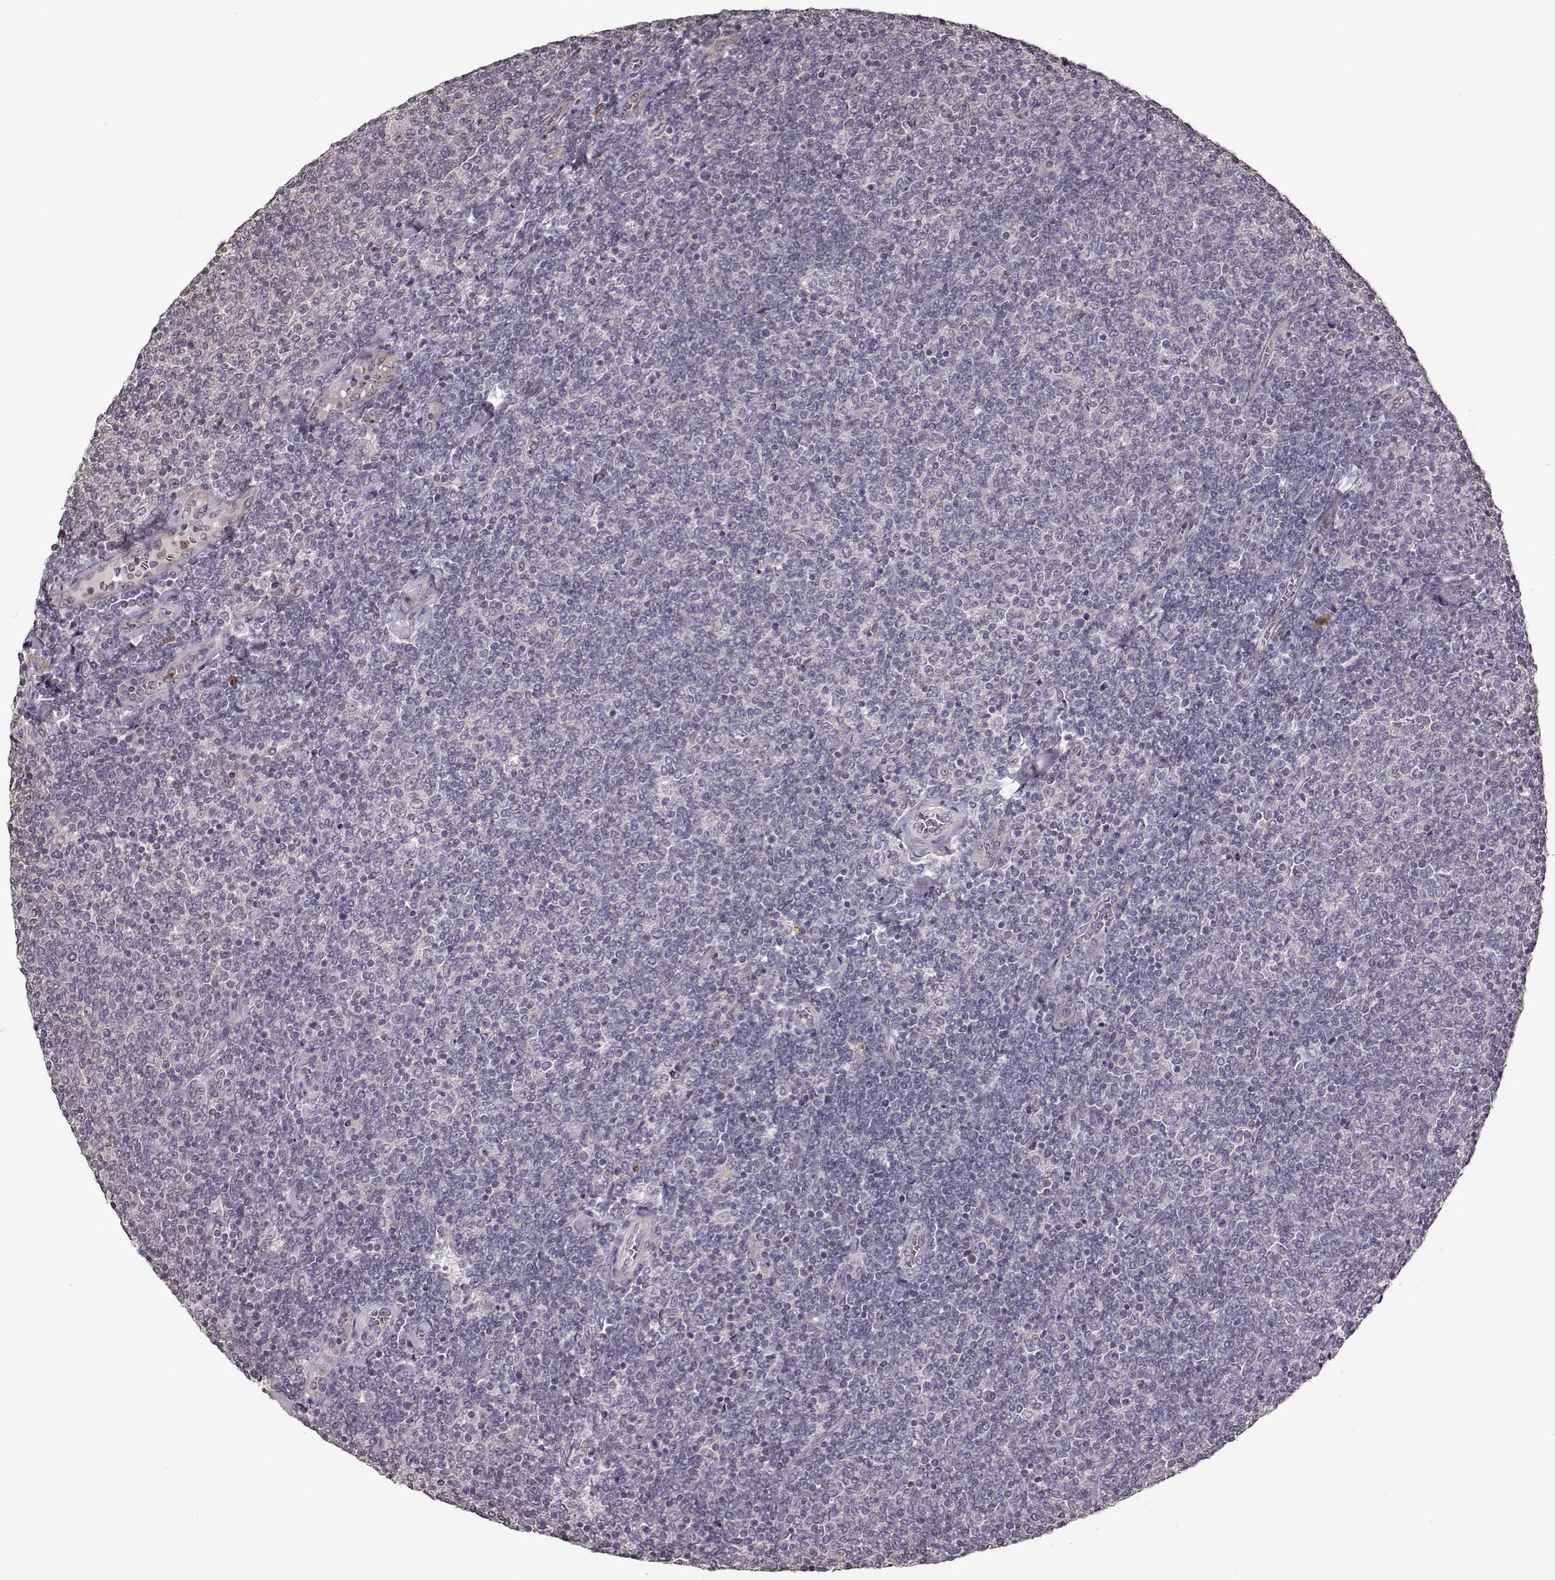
{"staining": {"intensity": "negative", "quantity": "none", "location": "none"}, "tissue": "lymphoma", "cell_type": "Tumor cells", "image_type": "cancer", "snomed": [{"axis": "morphology", "description": "Malignant lymphoma, non-Hodgkin's type, Low grade"}, {"axis": "topography", "description": "Lymph node"}], "caption": "Tumor cells show no significant protein positivity in lymphoma. (Immunohistochemistry, brightfield microscopy, high magnification).", "gene": "CRB1", "patient": {"sex": "male", "age": 52}}